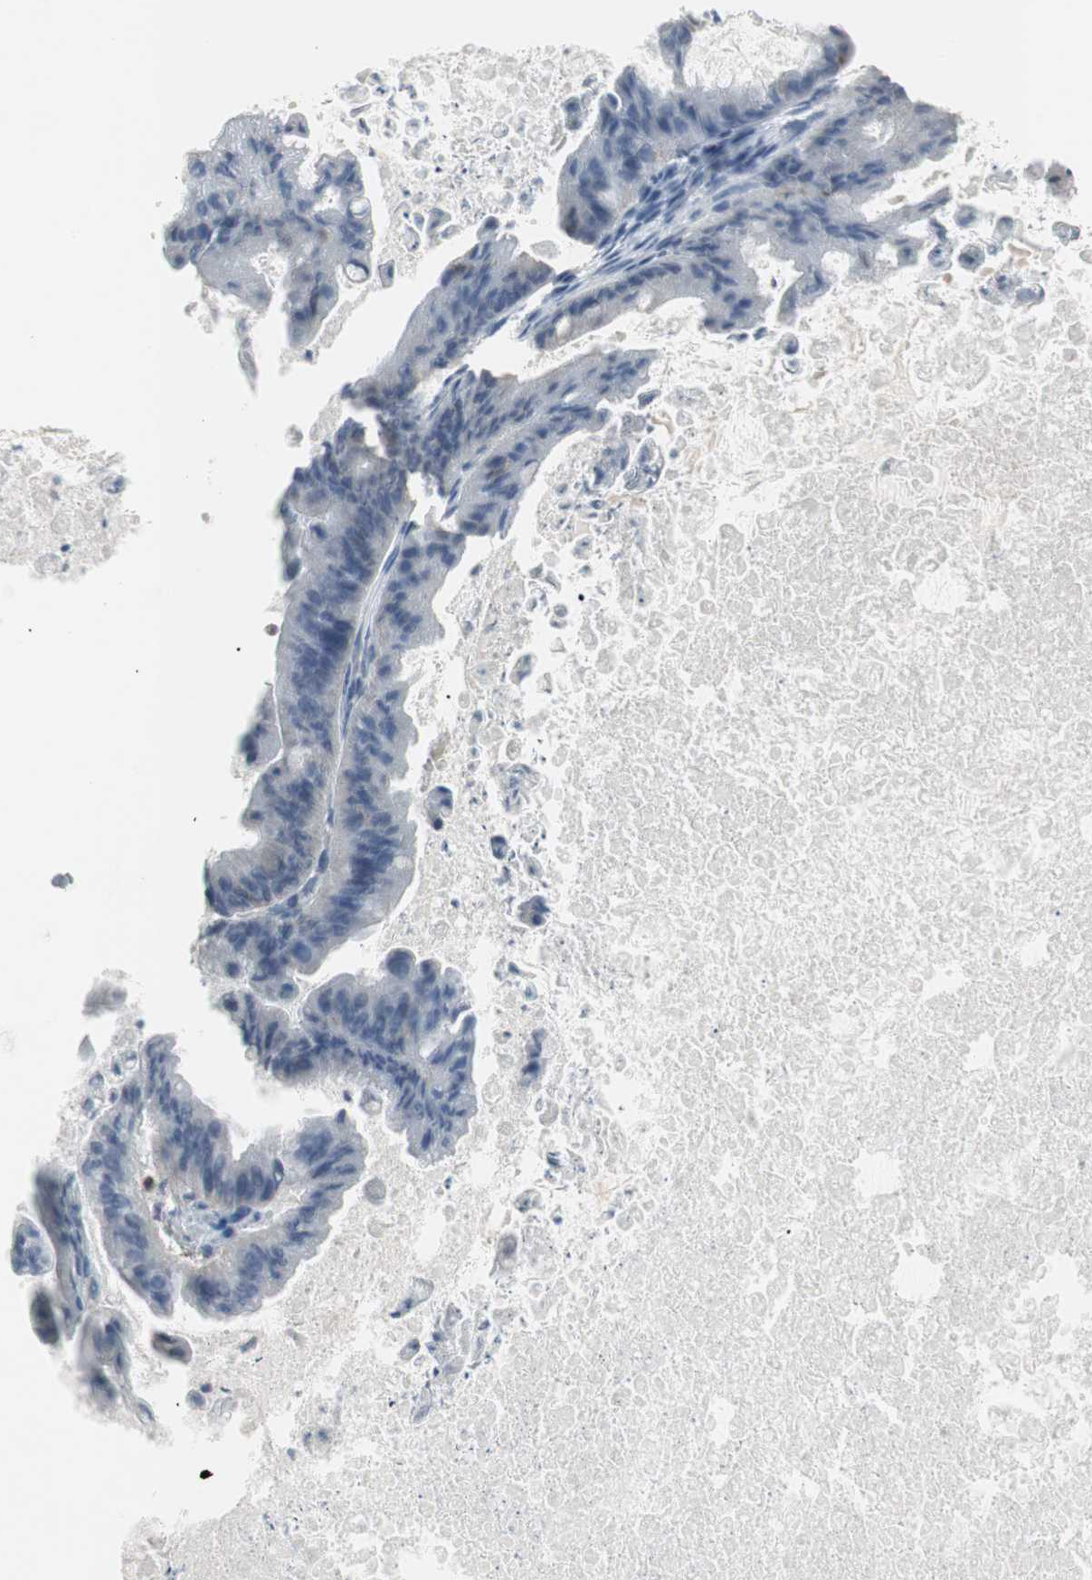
{"staining": {"intensity": "negative", "quantity": "none", "location": "none"}, "tissue": "ovarian cancer", "cell_type": "Tumor cells", "image_type": "cancer", "snomed": [{"axis": "morphology", "description": "Cystadenocarcinoma, mucinous, NOS"}, {"axis": "topography", "description": "Ovary"}], "caption": "This is an immunohistochemistry (IHC) photomicrograph of human ovarian mucinous cystadenocarcinoma. There is no positivity in tumor cells.", "gene": "MAP4K4", "patient": {"sex": "female", "age": 37}}